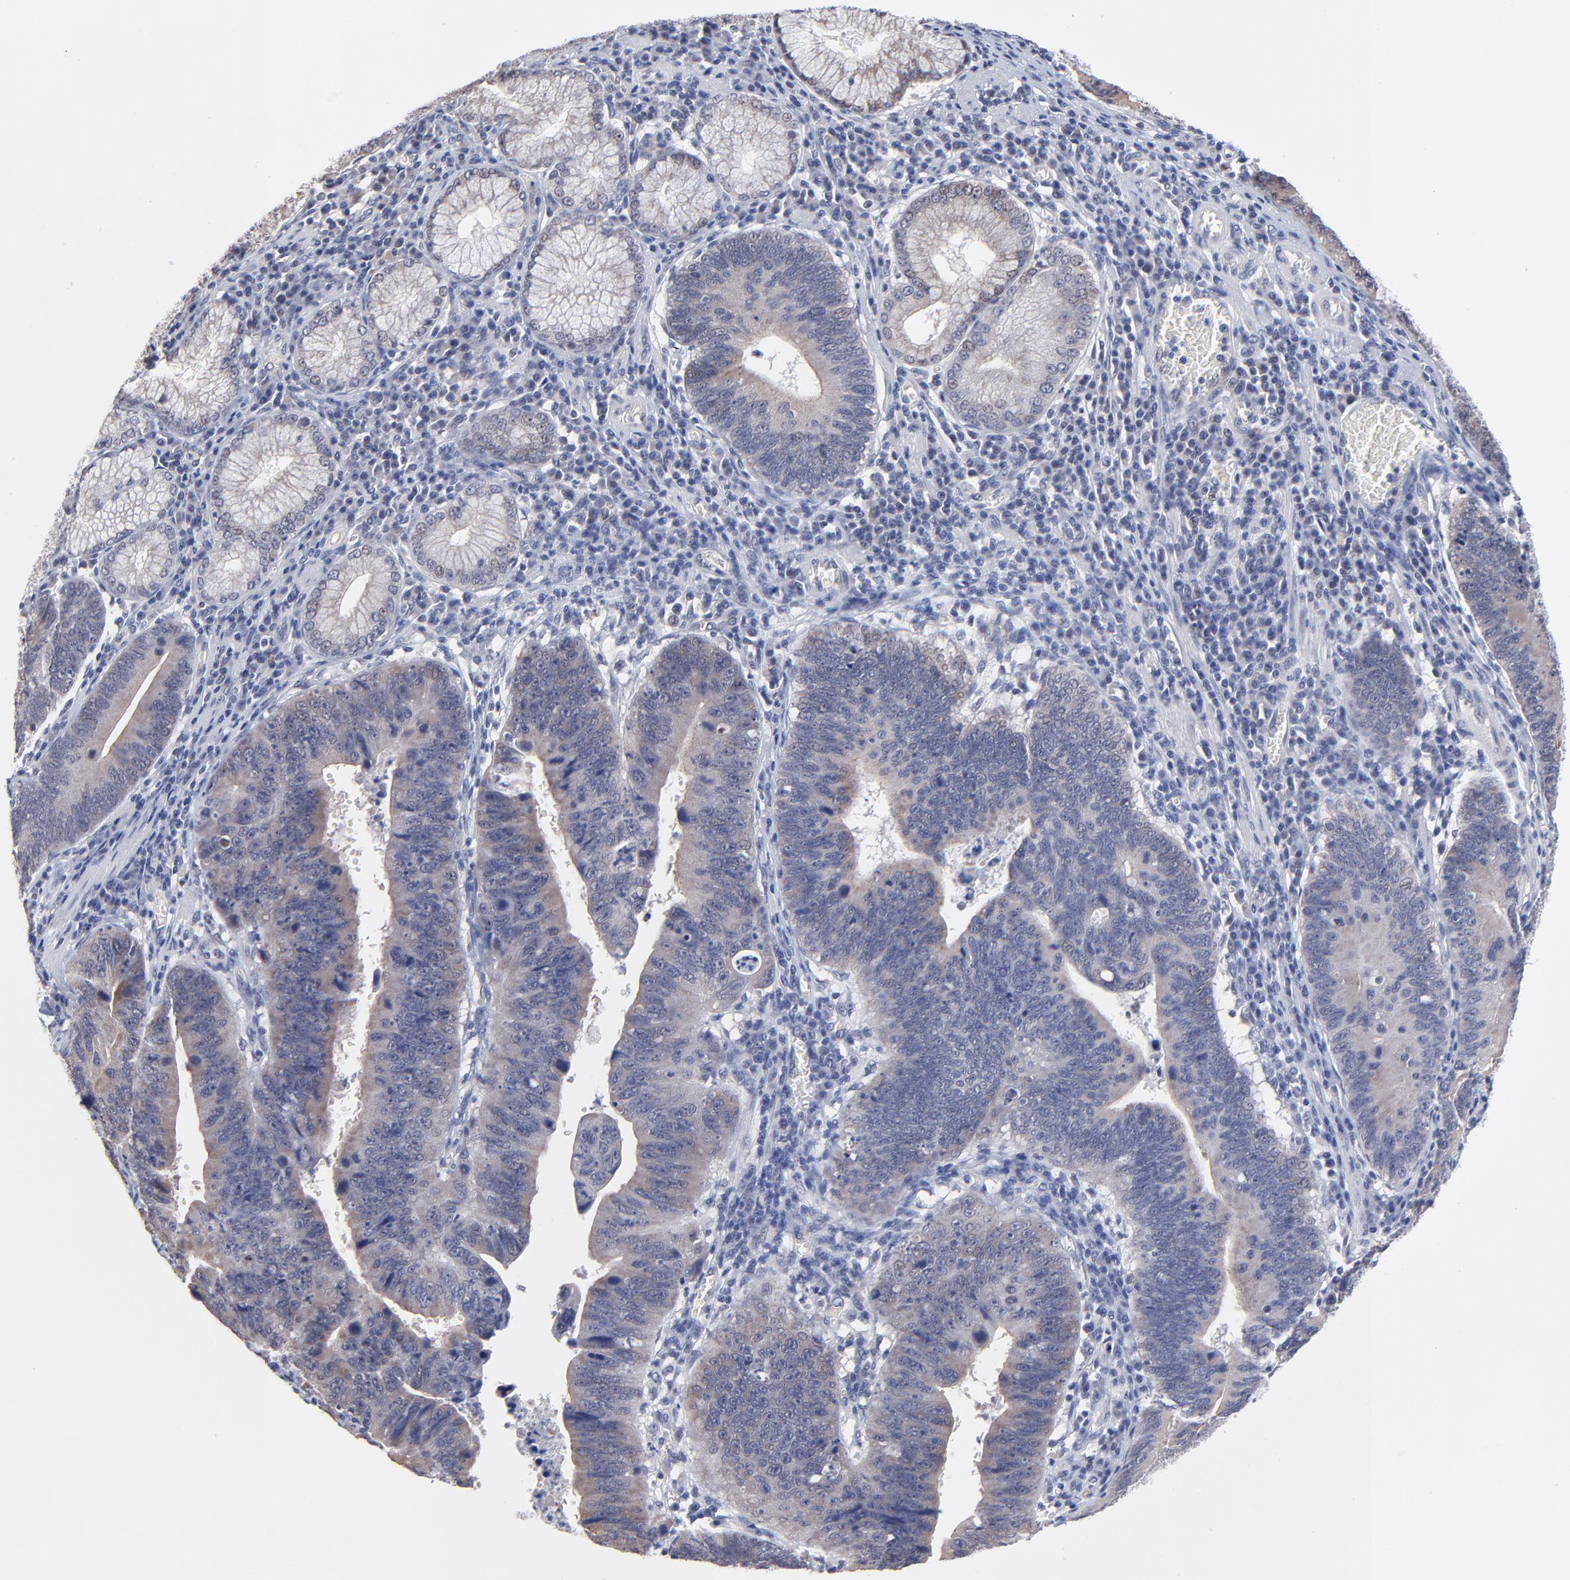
{"staining": {"intensity": "weak", "quantity": ">75%", "location": "cytoplasmic/membranous"}, "tissue": "stomach cancer", "cell_type": "Tumor cells", "image_type": "cancer", "snomed": [{"axis": "morphology", "description": "Adenocarcinoma, NOS"}, {"axis": "topography", "description": "Stomach"}], "caption": "Brown immunohistochemical staining in human stomach adenocarcinoma shows weak cytoplasmic/membranous expression in about >75% of tumor cells.", "gene": "FBXO8", "patient": {"sex": "male", "age": 59}}